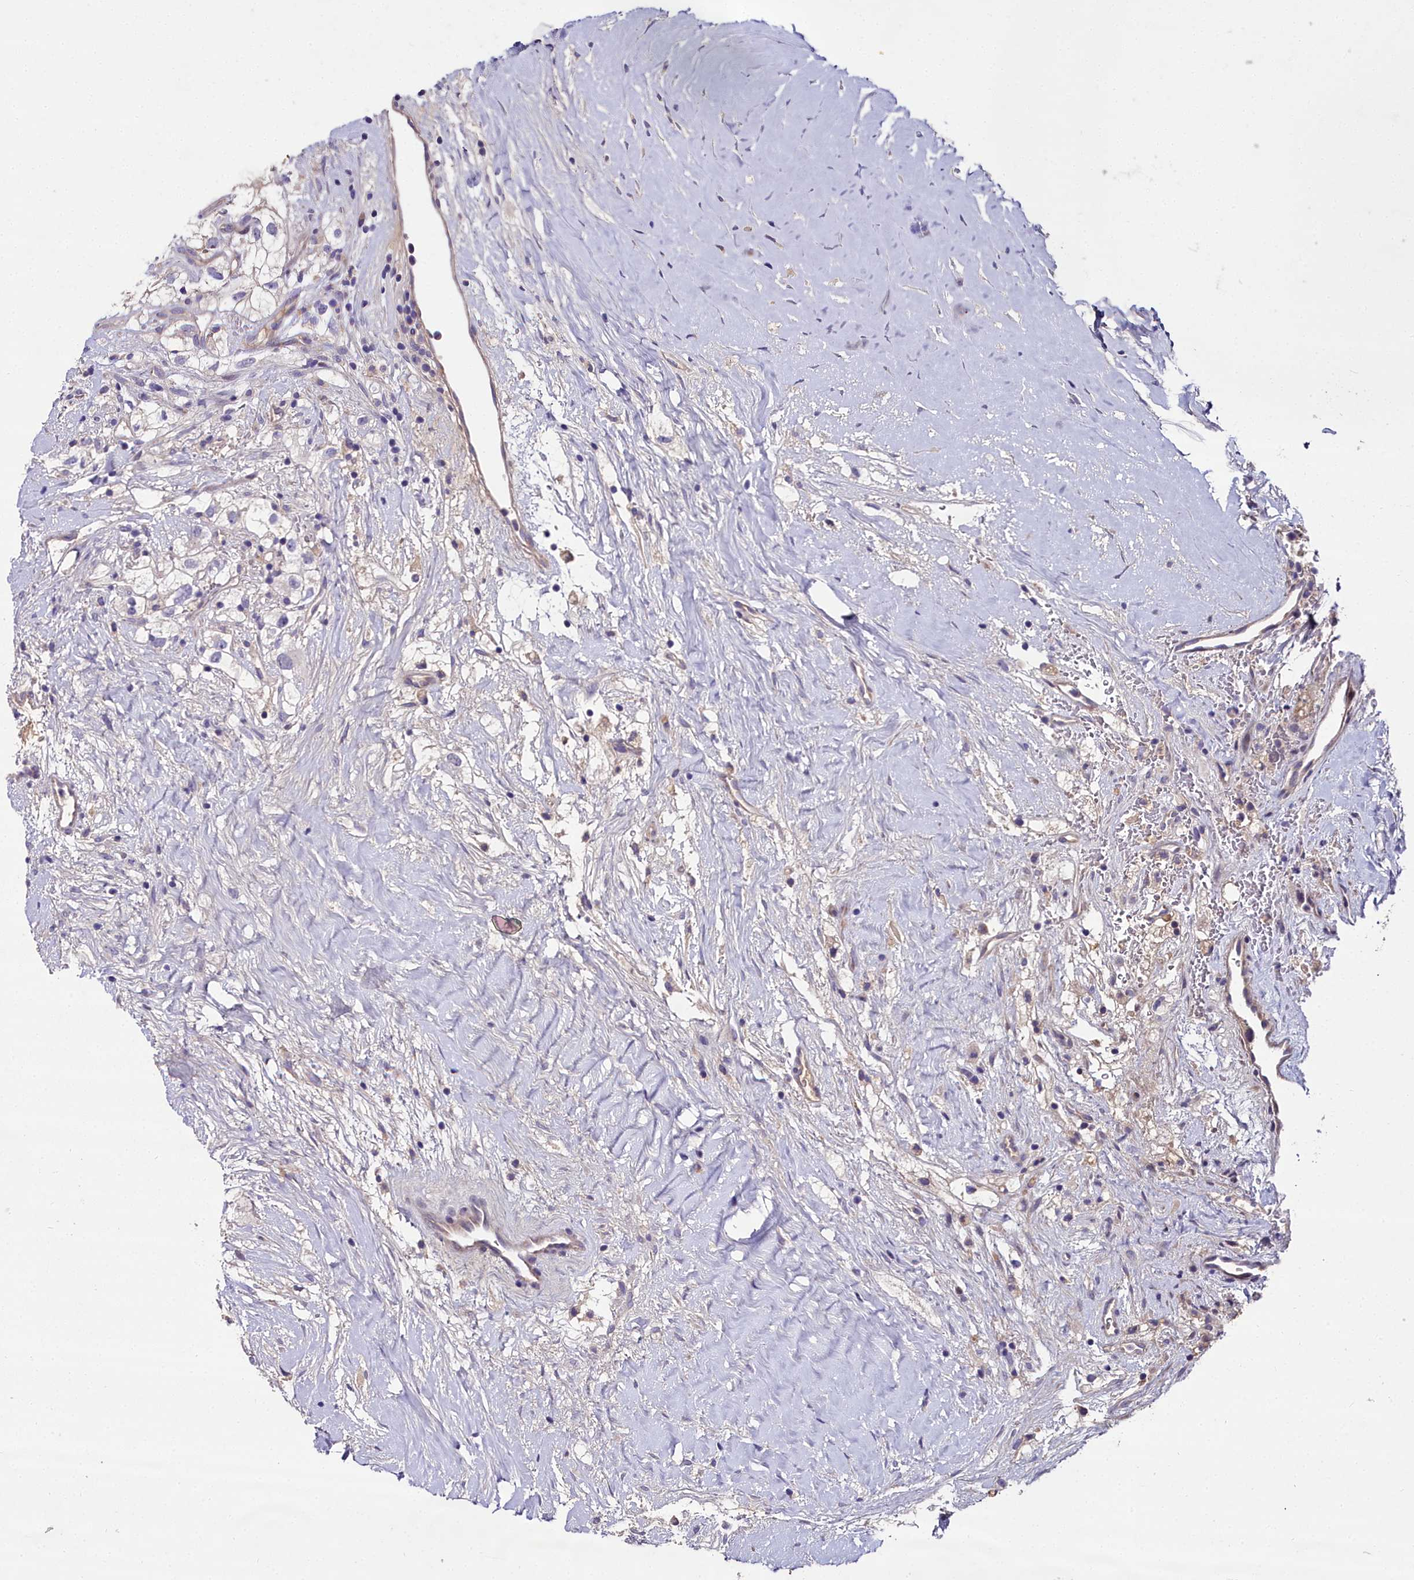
{"staining": {"intensity": "negative", "quantity": "none", "location": "none"}, "tissue": "renal cancer", "cell_type": "Tumor cells", "image_type": "cancer", "snomed": [{"axis": "morphology", "description": "Adenocarcinoma, NOS"}, {"axis": "topography", "description": "Kidney"}], "caption": "This is an immunohistochemistry (IHC) image of renal cancer. There is no expression in tumor cells.", "gene": "NT5M", "patient": {"sex": "male", "age": 59}}